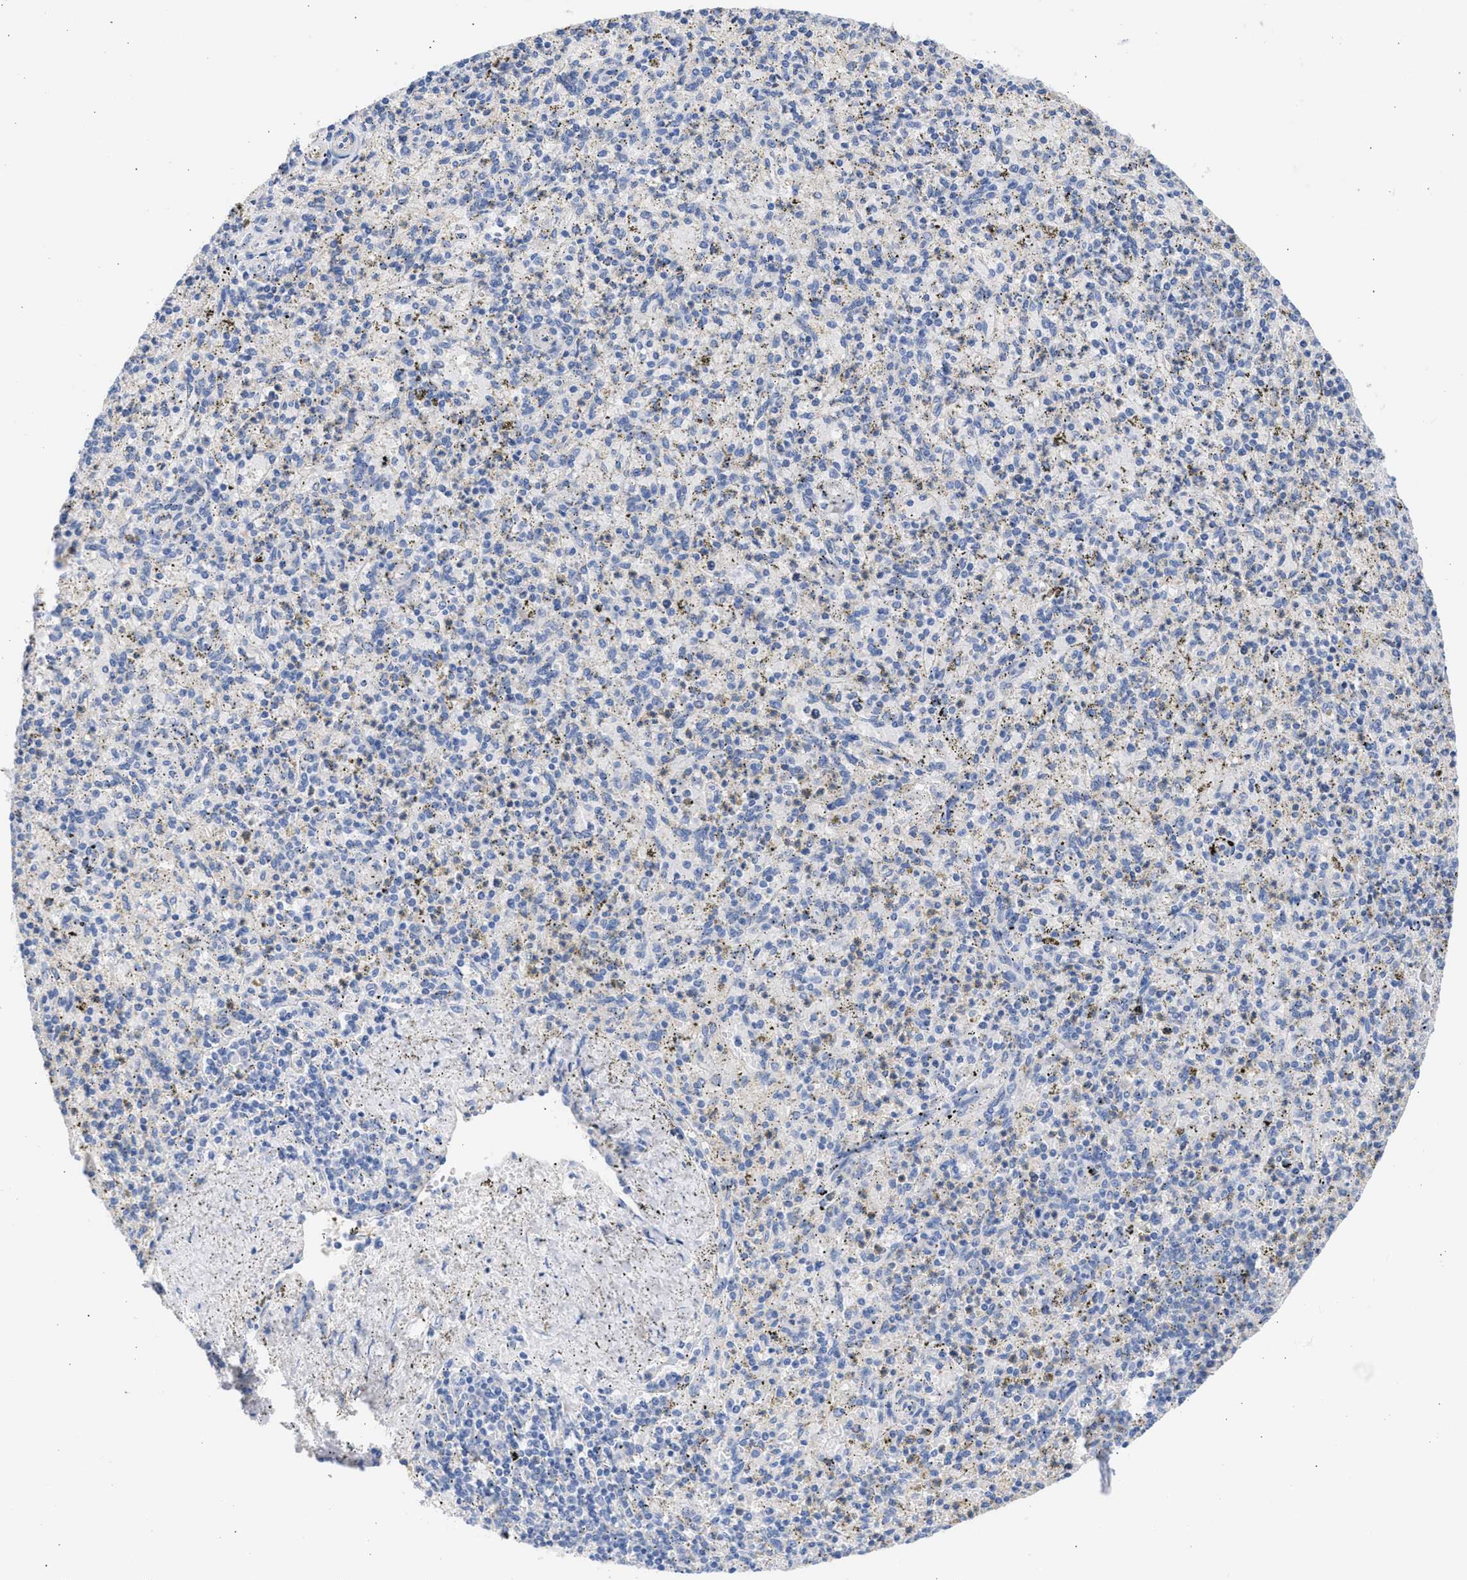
{"staining": {"intensity": "negative", "quantity": "none", "location": "none"}, "tissue": "spleen", "cell_type": "Cells in red pulp", "image_type": "normal", "snomed": [{"axis": "morphology", "description": "Normal tissue, NOS"}, {"axis": "topography", "description": "Spleen"}], "caption": "Immunohistochemistry photomicrograph of benign spleen stained for a protein (brown), which reveals no staining in cells in red pulp.", "gene": "RSPH1", "patient": {"sex": "male", "age": 72}}